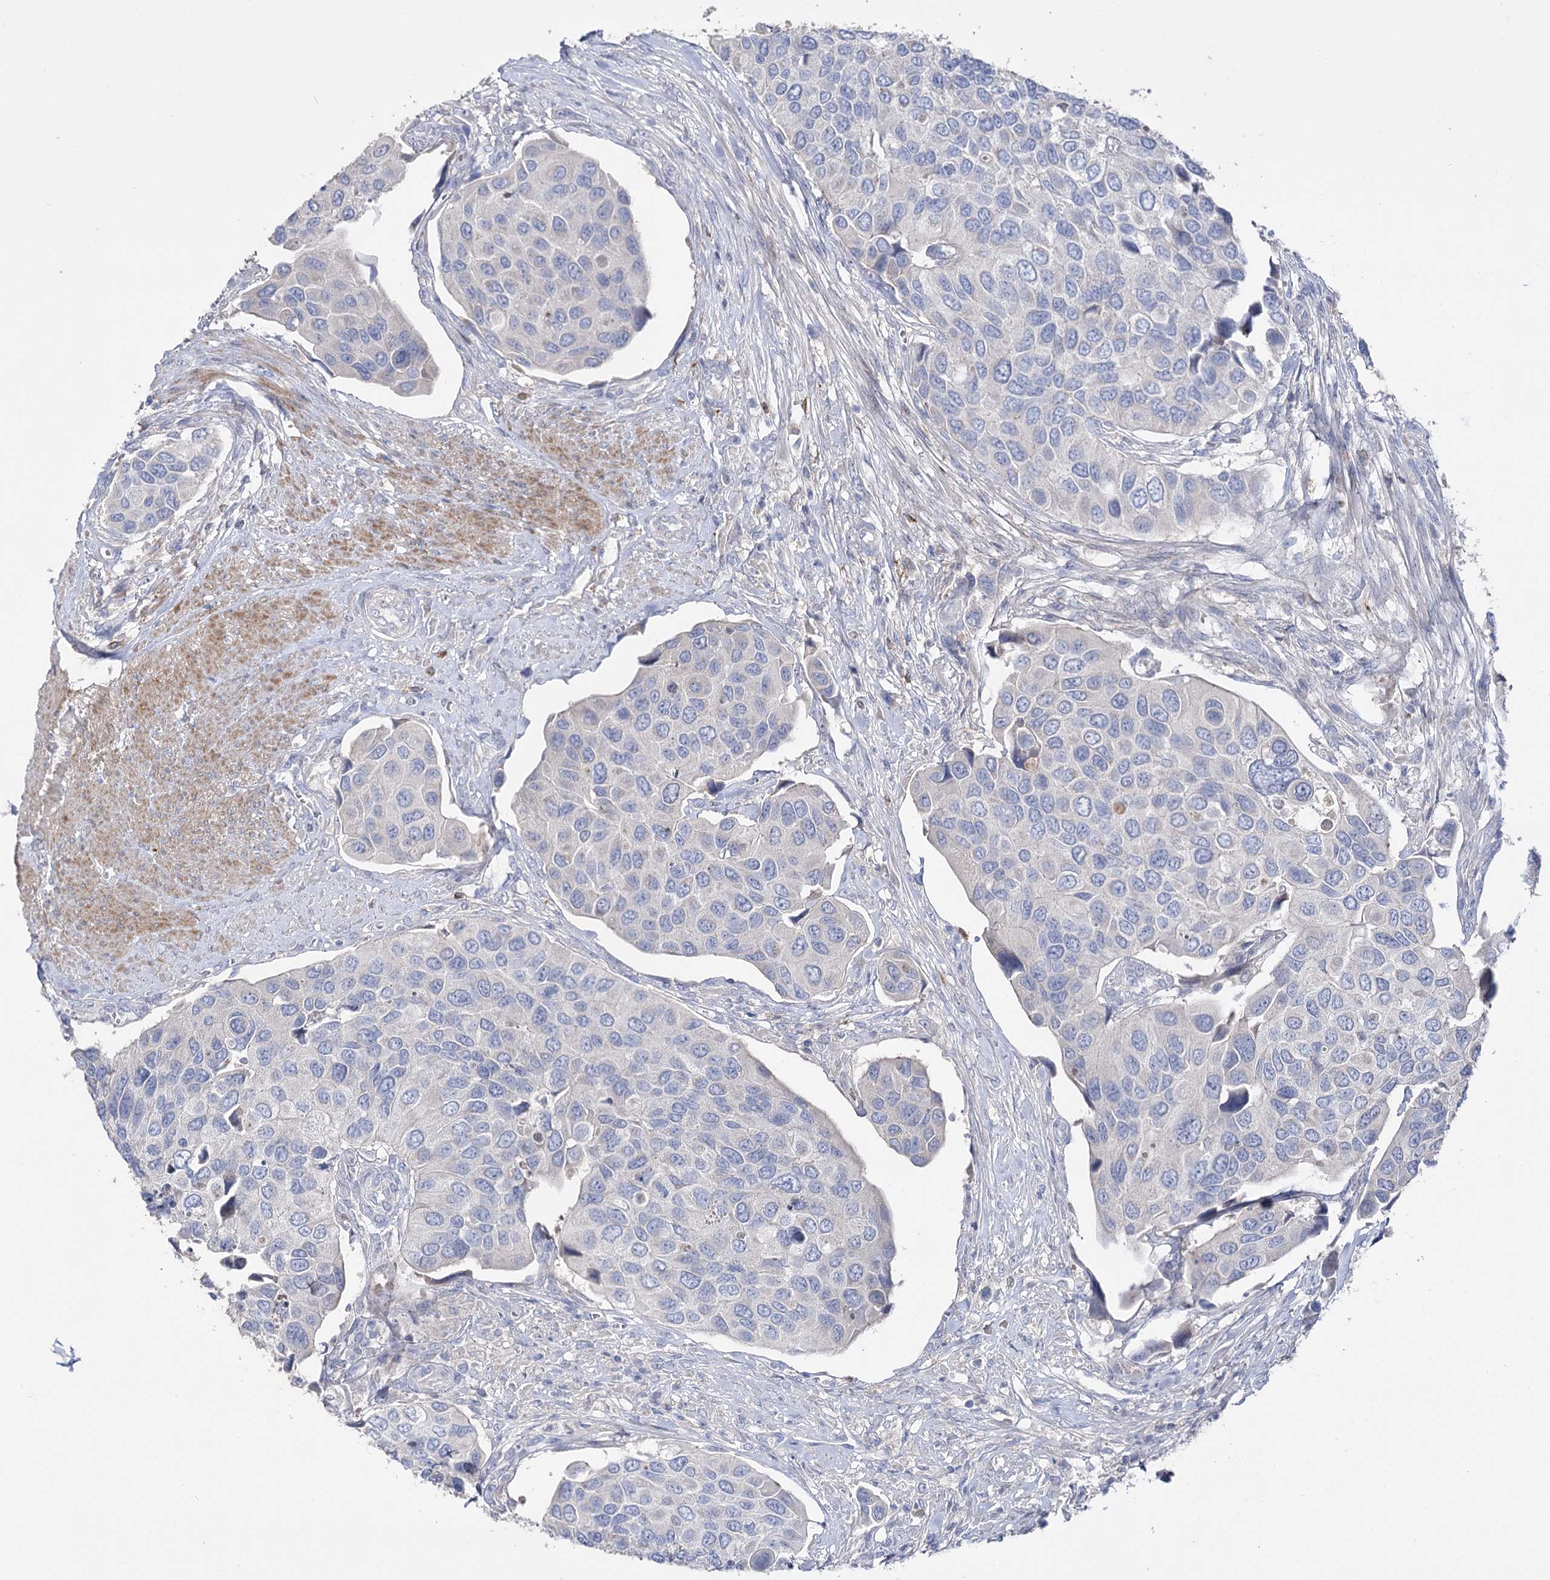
{"staining": {"intensity": "negative", "quantity": "none", "location": "none"}, "tissue": "urothelial cancer", "cell_type": "Tumor cells", "image_type": "cancer", "snomed": [{"axis": "morphology", "description": "Urothelial carcinoma, High grade"}, {"axis": "topography", "description": "Urinary bladder"}], "caption": "Tumor cells show no significant positivity in urothelial cancer.", "gene": "NRAP", "patient": {"sex": "male", "age": 74}}